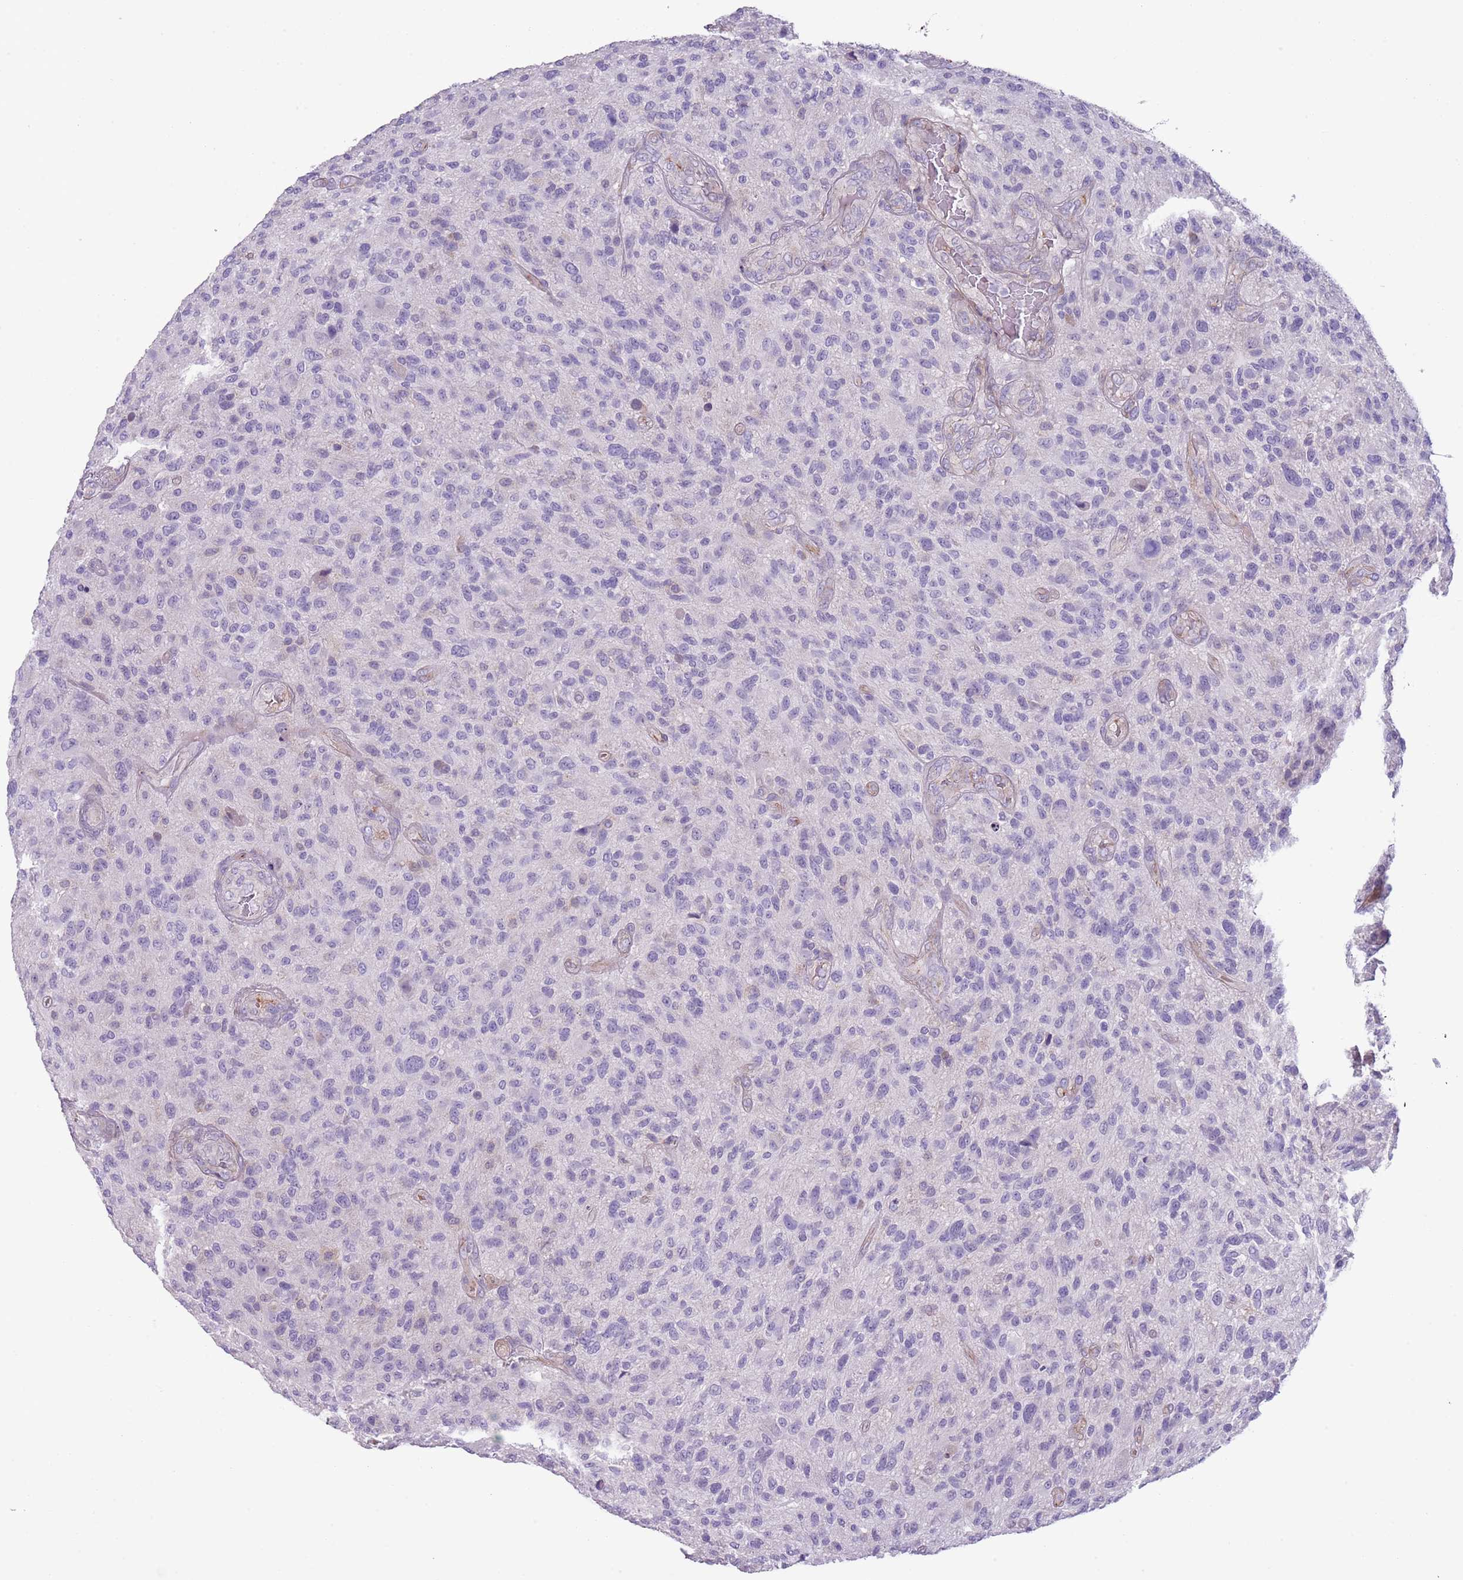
{"staining": {"intensity": "negative", "quantity": "none", "location": "none"}, "tissue": "glioma", "cell_type": "Tumor cells", "image_type": "cancer", "snomed": [{"axis": "morphology", "description": "Glioma, malignant, High grade"}, {"axis": "topography", "description": "Brain"}], "caption": "This is a image of immunohistochemistry staining of glioma, which shows no positivity in tumor cells. Nuclei are stained in blue.", "gene": "TINAGL1", "patient": {"sex": "male", "age": 47}}